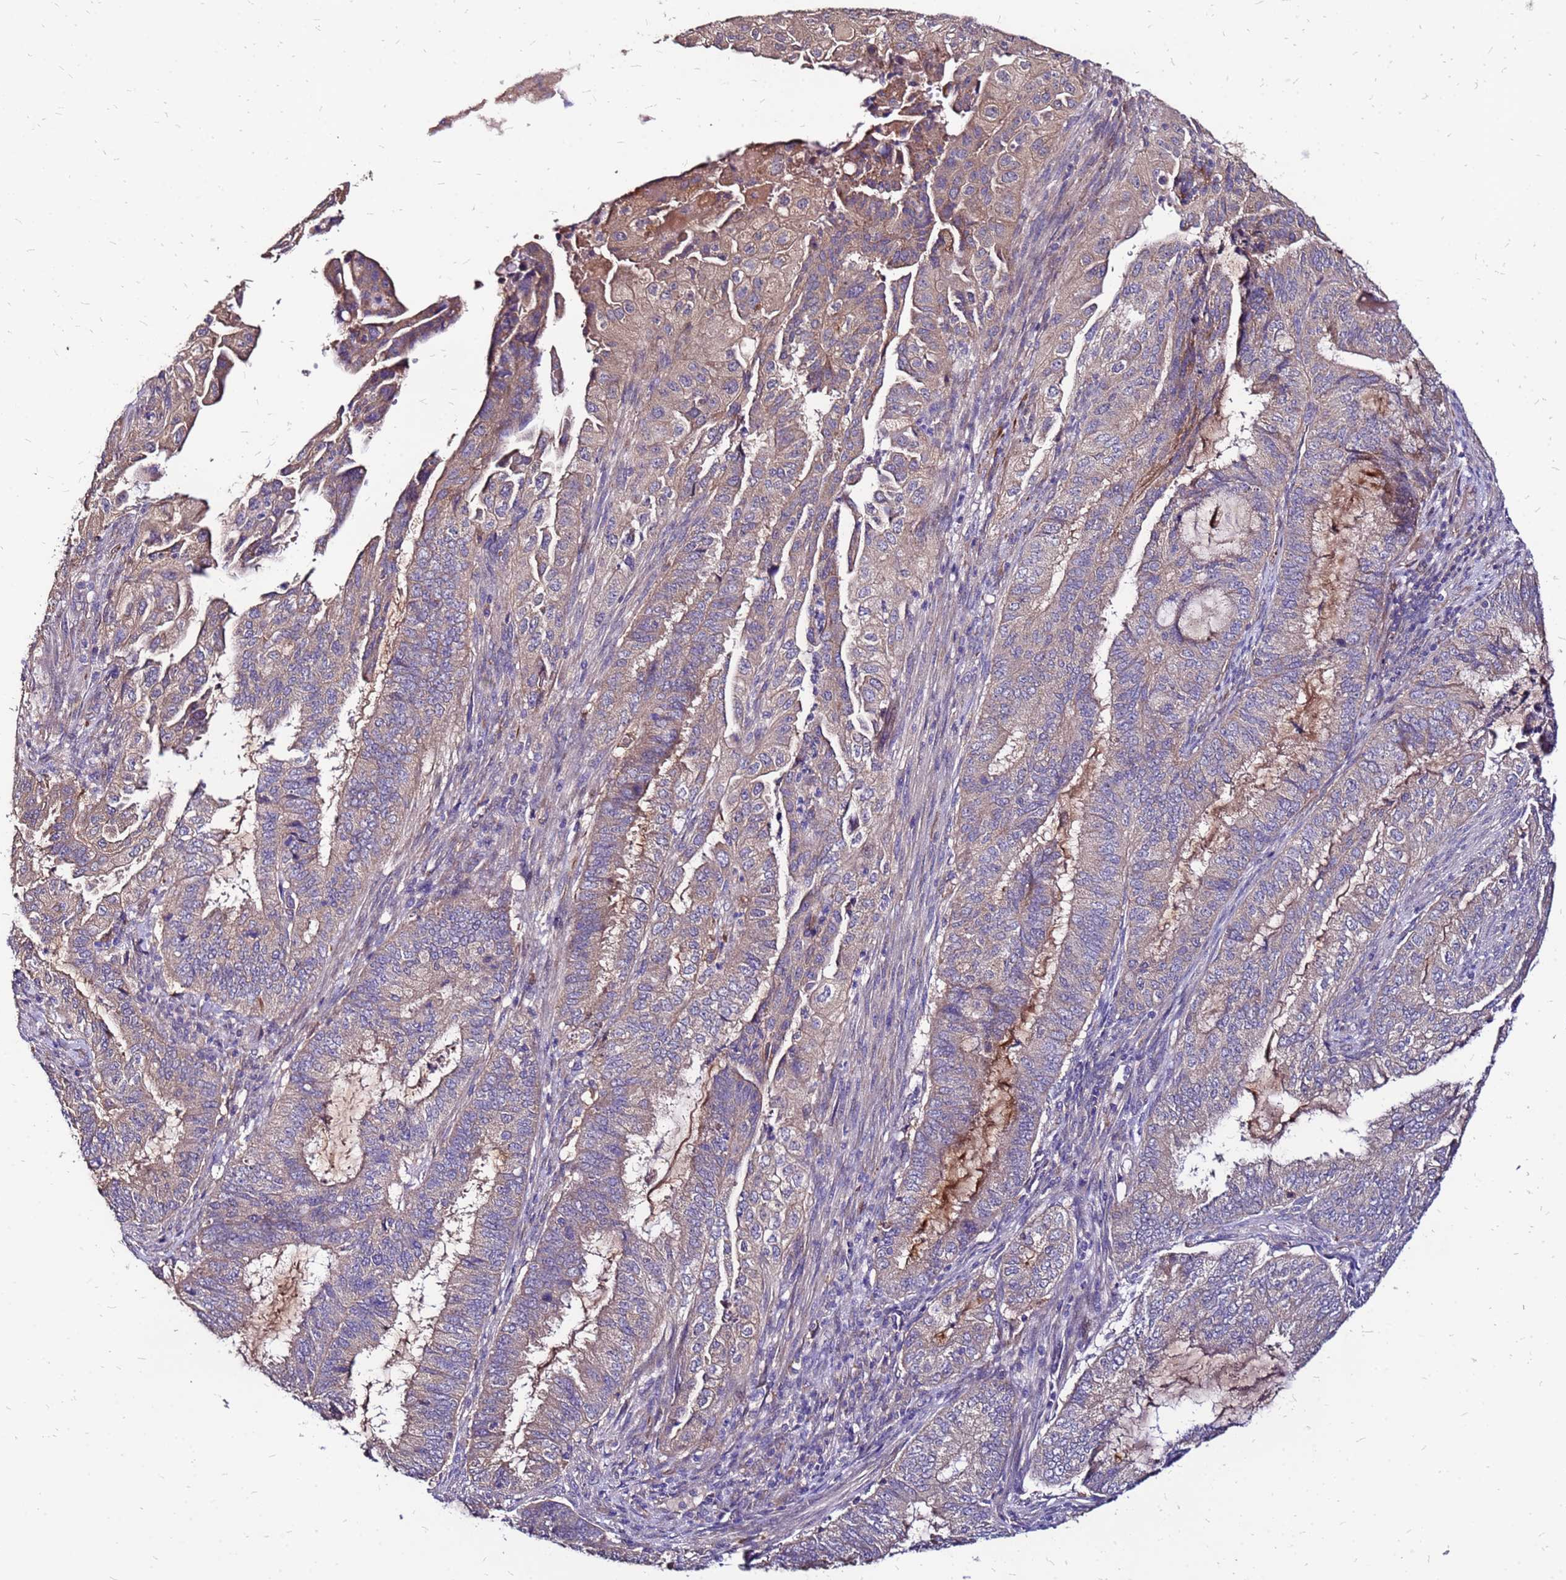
{"staining": {"intensity": "weak", "quantity": "25%-75%", "location": "cytoplasmic/membranous"}, "tissue": "endometrial cancer", "cell_type": "Tumor cells", "image_type": "cancer", "snomed": [{"axis": "morphology", "description": "Adenocarcinoma, NOS"}, {"axis": "topography", "description": "Endometrium"}], "caption": "IHC micrograph of human endometrial adenocarcinoma stained for a protein (brown), which displays low levels of weak cytoplasmic/membranous expression in approximately 25%-75% of tumor cells.", "gene": "ARHGEF5", "patient": {"sex": "female", "age": 51}}